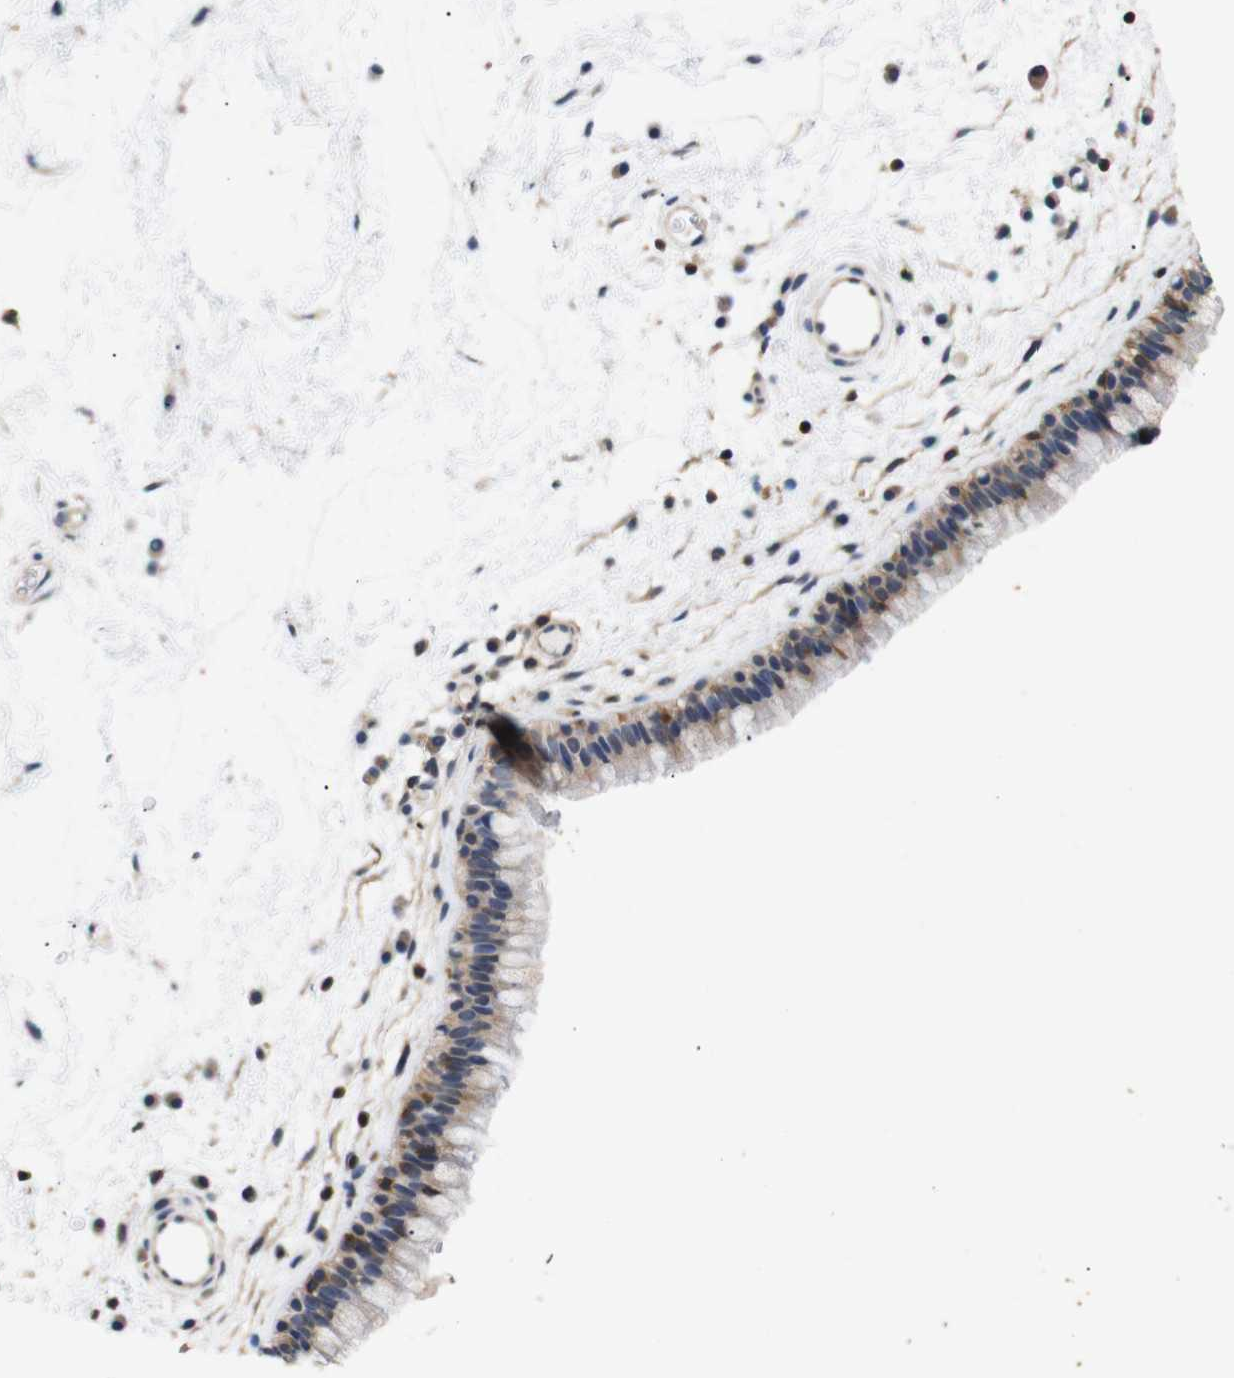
{"staining": {"intensity": "moderate", "quantity": ">75%", "location": "cytoplasmic/membranous"}, "tissue": "nasopharynx", "cell_type": "Respiratory epithelial cells", "image_type": "normal", "snomed": [{"axis": "morphology", "description": "Normal tissue, NOS"}, {"axis": "morphology", "description": "Inflammation, NOS"}, {"axis": "topography", "description": "Nasopharynx"}], "caption": "DAB (3,3'-diaminobenzidine) immunohistochemical staining of normal nasopharynx shows moderate cytoplasmic/membranous protein staining in approximately >75% of respiratory epithelial cells.", "gene": "BRWD3", "patient": {"sex": "male", "age": 48}}